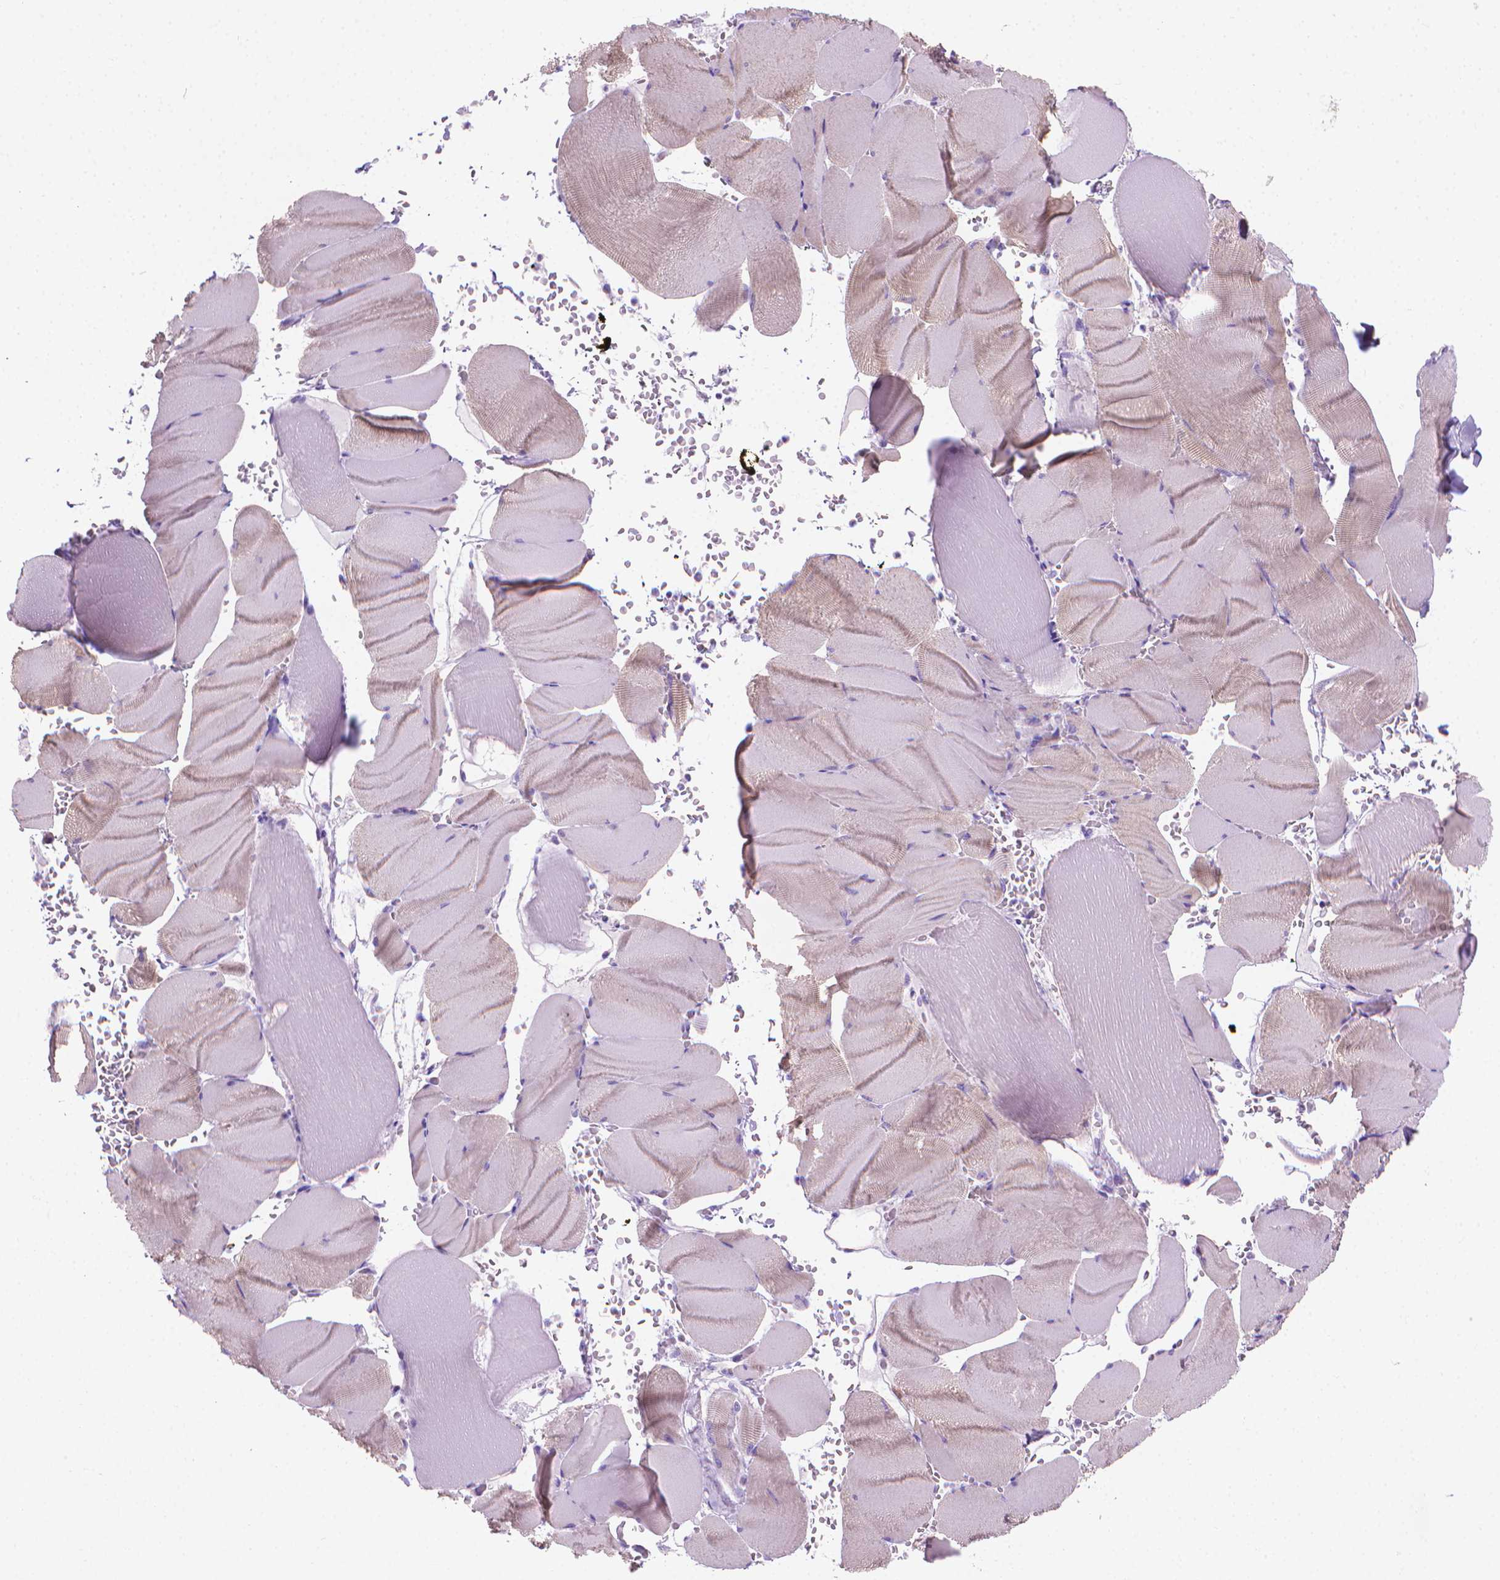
{"staining": {"intensity": "weak", "quantity": "25%-75%", "location": "cytoplasmic/membranous"}, "tissue": "skeletal muscle", "cell_type": "Myocytes", "image_type": "normal", "snomed": [{"axis": "morphology", "description": "Normal tissue, NOS"}, {"axis": "topography", "description": "Skeletal muscle"}], "caption": "IHC histopathology image of normal skeletal muscle: human skeletal muscle stained using IHC displays low levels of weak protein expression localized specifically in the cytoplasmic/membranous of myocytes, appearing as a cytoplasmic/membranous brown color.", "gene": "FASN", "patient": {"sex": "male", "age": 56}}